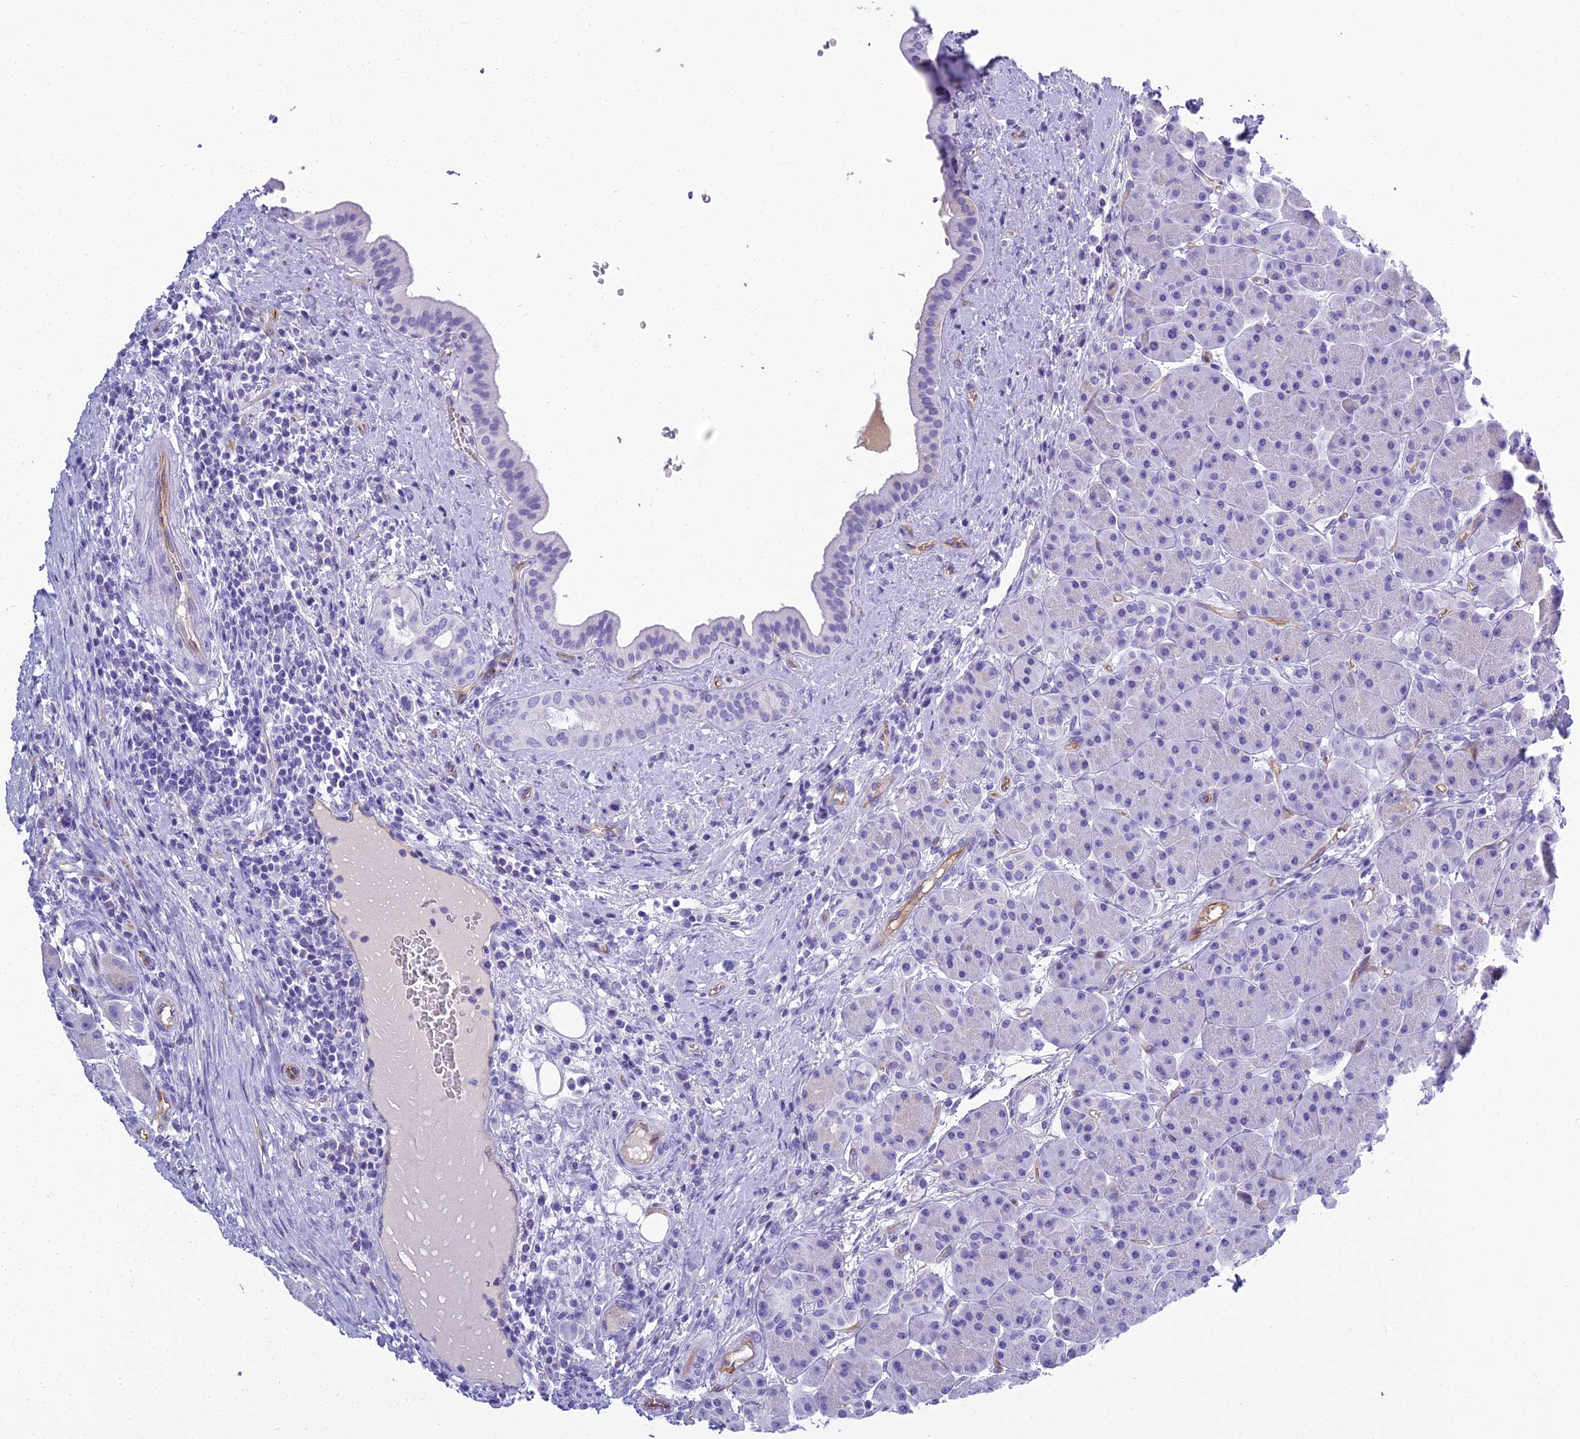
{"staining": {"intensity": "negative", "quantity": "none", "location": "none"}, "tissue": "pancreas", "cell_type": "Exocrine glandular cells", "image_type": "normal", "snomed": [{"axis": "morphology", "description": "Normal tissue, NOS"}, {"axis": "topography", "description": "Pancreas"}], "caption": "Pancreas was stained to show a protein in brown. There is no significant staining in exocrine glandular cells. Brightfield microscopy of IHC stained with DAB (brown) and hematoxylin (blue), captured at high magnification.", "gene": "NINJ1", "patient": {"sex": "male", "age": 63}}